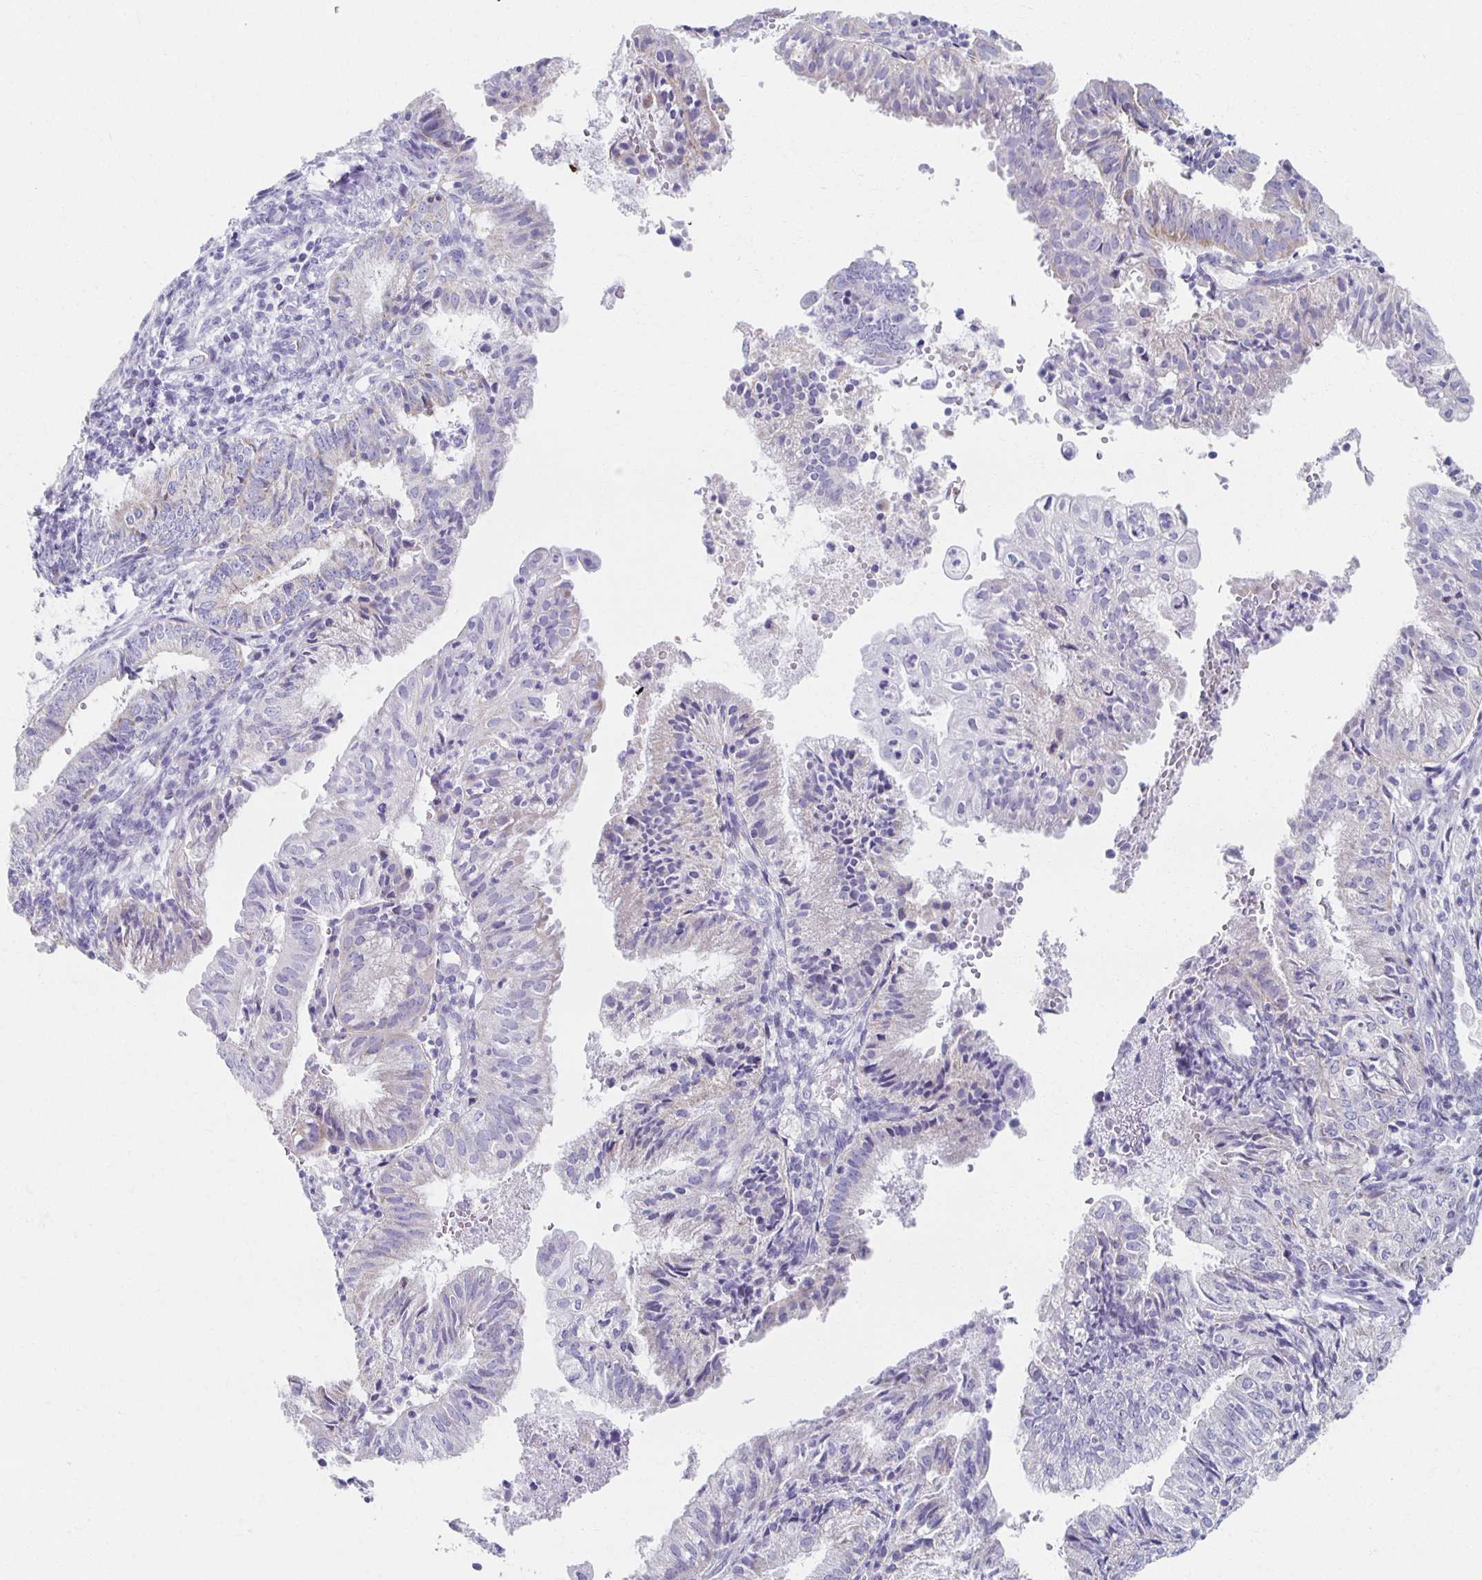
{"staining": {"intensity": "negative", "quantity": "none", "location": "none"}, "tissue": "endometrial cancer", "cell_type": "Tumor cells", "image_type": "cancer", "snomed": [{"axis": "morphology", "description": "Adenocarcinoma, NOS"}, {"axis": "topography", "description": "Endometrium"}], "caption": "Immunohistochemical staining of human endometrial cancer (adenocarcinoma) shows no significant expression in tumor cells.", "gene": "TEX44", "patient": {"sex": "female", "age": 55}}